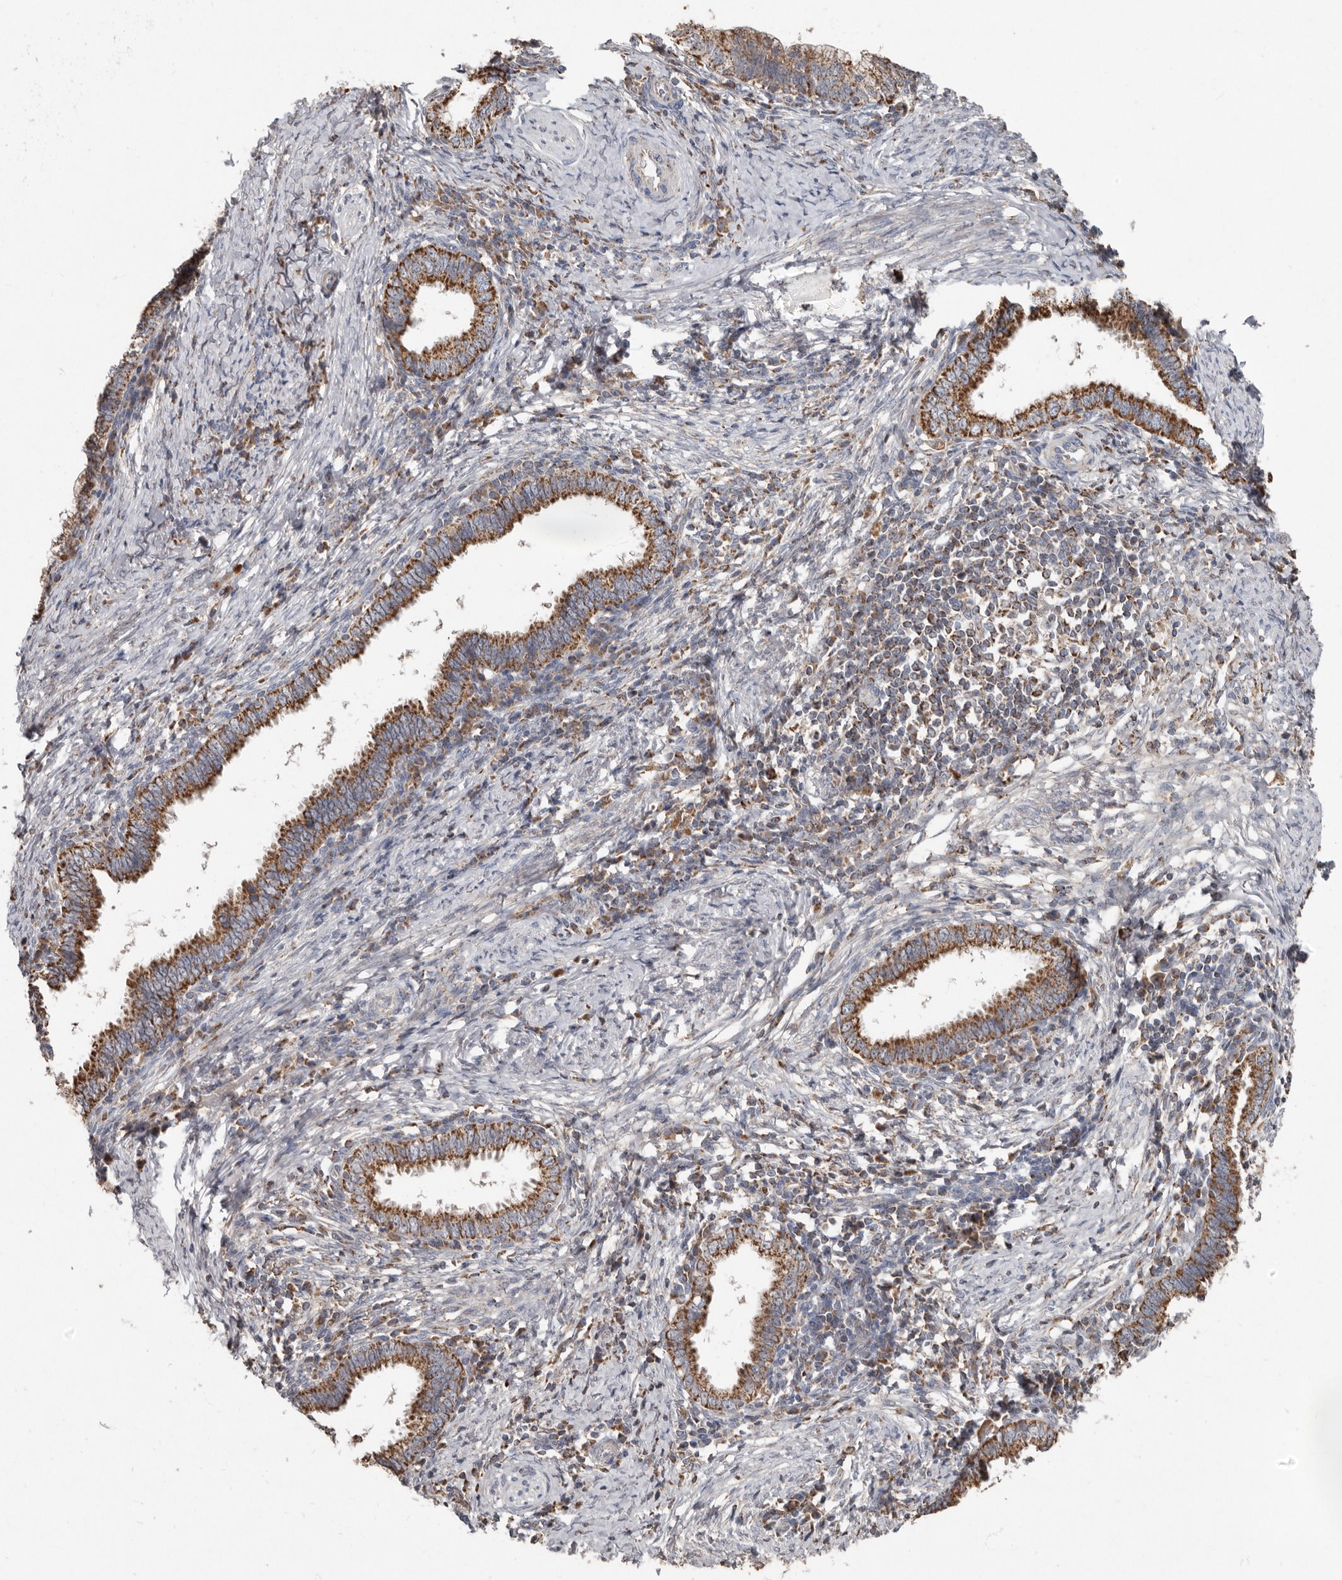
{"staining": {"intensity": "moderate", "quantity": ">75%", "location": "cytoplasmic/membranous"}, "tissue": "cervical cancer", "cell_type": "Tumor cells", "image_type": "cancer", "snomed": [{"axis": "morphology", "description": "Adenocarcinoma, NOS"}, {"axis": "topography", "description": "Cervix"}], "caption": "Cervical adenocarcinoma stained with a protein marker shows moderate staining in tumor cells.", "gene": "KIF26B", "patient": {"sex": "female", "age": 36}}